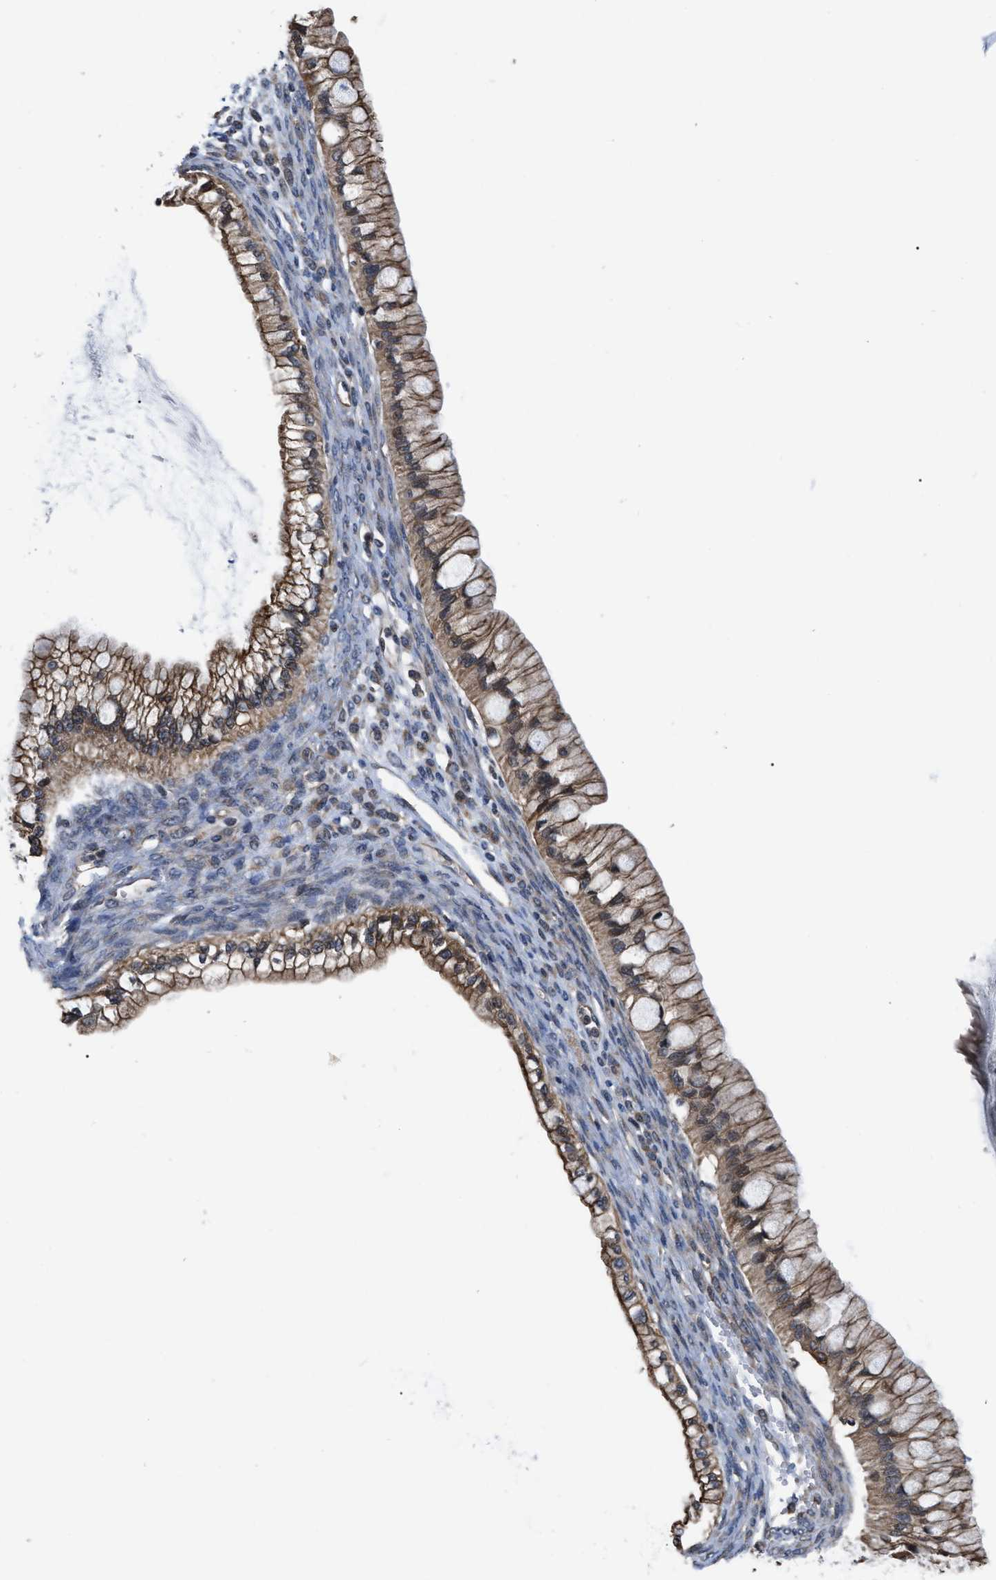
{"staining": {"intensity": "moderate", "quantity": ">75%", "location": "cytoplasmic/membranous"}, "tissue": "ovarian cancer", "cell_type": "Tumor cells", "image_type": "cancer", "snomed": [{"axis": "morphology", "description": "Cystadenocarcinoma, mucinous, NOS"}, {"axis": "topography", "description": "Ovary"}], "caption": "Immunohistochemistry (DAB) staining of human mucinous cystadenocarcinoma (ovarian) shows moderate cytoplasmic/membranous protein positivity in approximately >75% of tumor cells. (DAB IHC with brightfield microscopy, high magnification).", "gene": "DNAJC14", "patient": {"sex": "female", "age": 57}}